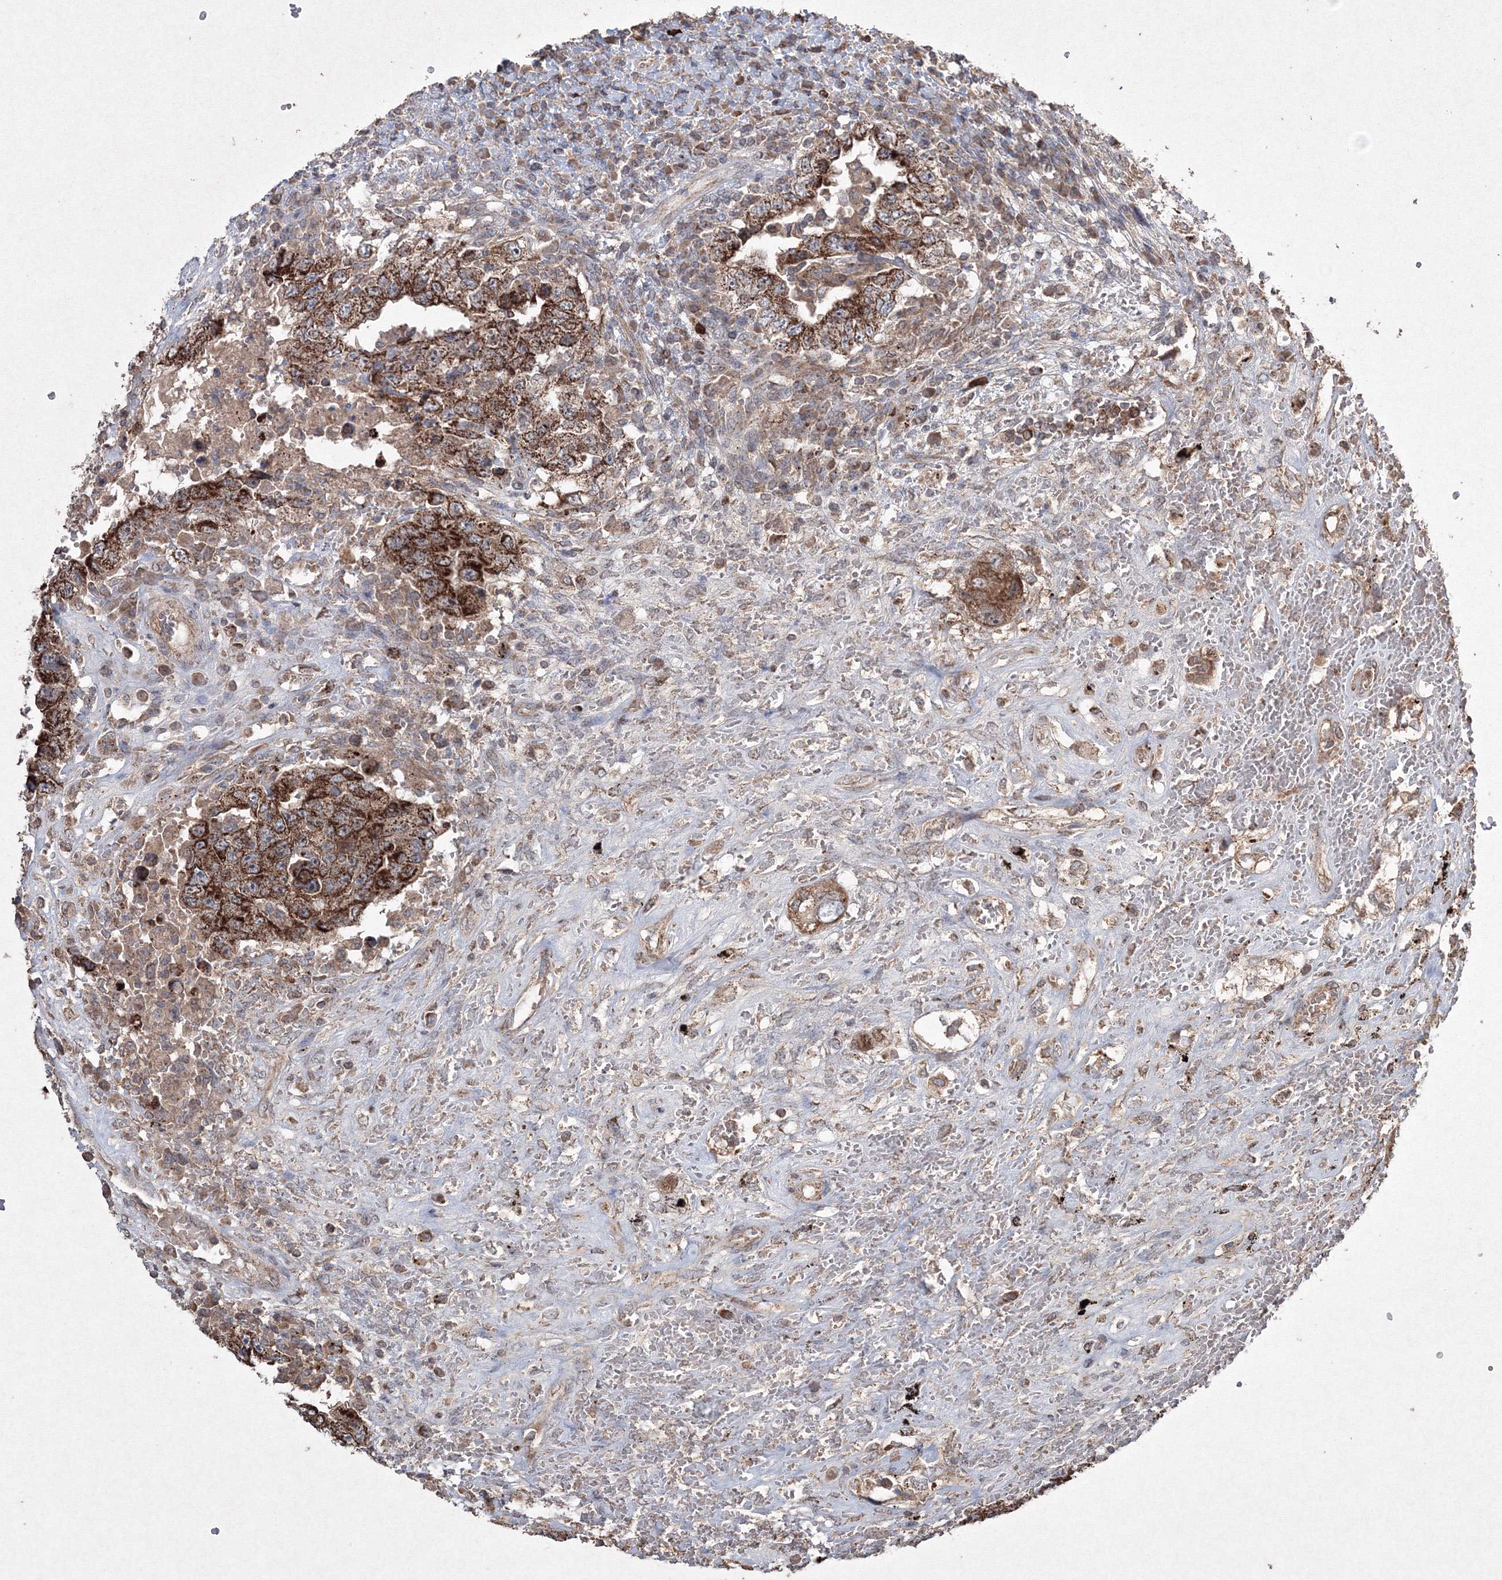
{"staining": {"intensity": "strong", "quantity": ">75%", "location": "cytoplasmic/membranous"}, "tissue": "testis cancer", "cell_type": "Tumor cells", "image_type": "cancer", "snomed": [{"axis": "morphology", "description": "Carcinoma, Embryonal, NOS"}, {"axis": "topography", "description": "Testis"}], "caption": "Embryonal carcinoma (testis) stained for a protein displays strong cytoplasmic/membranous positivity in tumor cells.", "gene": "GRSF1", "patient": {"sex": "male", "age": 26}}